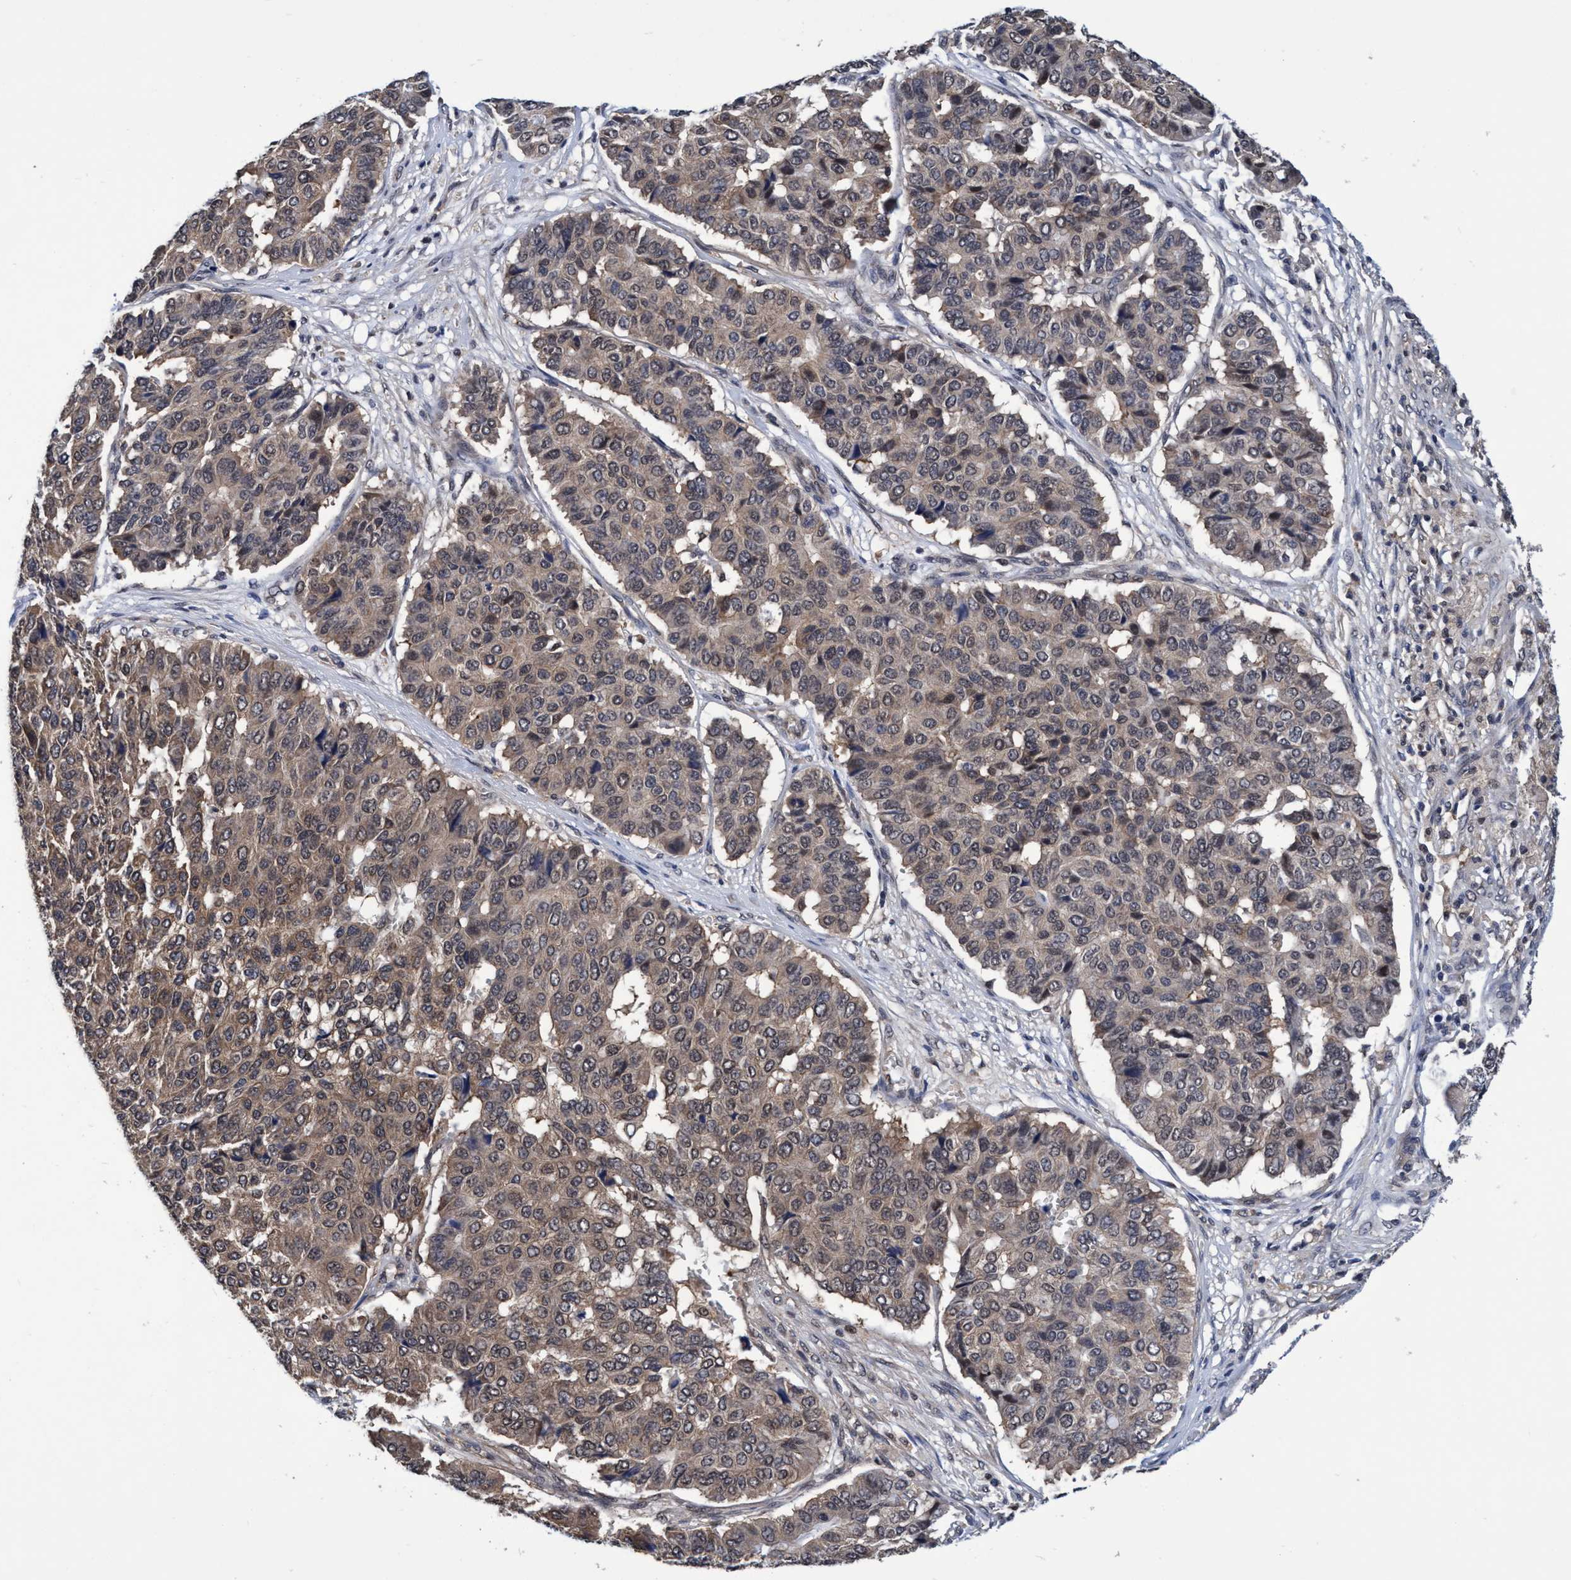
{"staining": {"intensity": "weak", "quantity": ">75%", "location": "cytoplasmic/membranous"}, "tissue": "pancreatic cancer", "cell_type": "Tumor cells", "image_type": "cancer", "snomed": [{"axis": "morphology", "description": "Adenocarcinoma, NOS"}, {"axis": "topography", "description": "Pancreas"}], "caption": "Tumor cells reveal low levels of weak cytoplasmic/membranous staining in about >75% of cells in human pancreatic adenocarcinoma.", "gene": "PSMD12", "patient": {"sex": "male", "age": 50}}